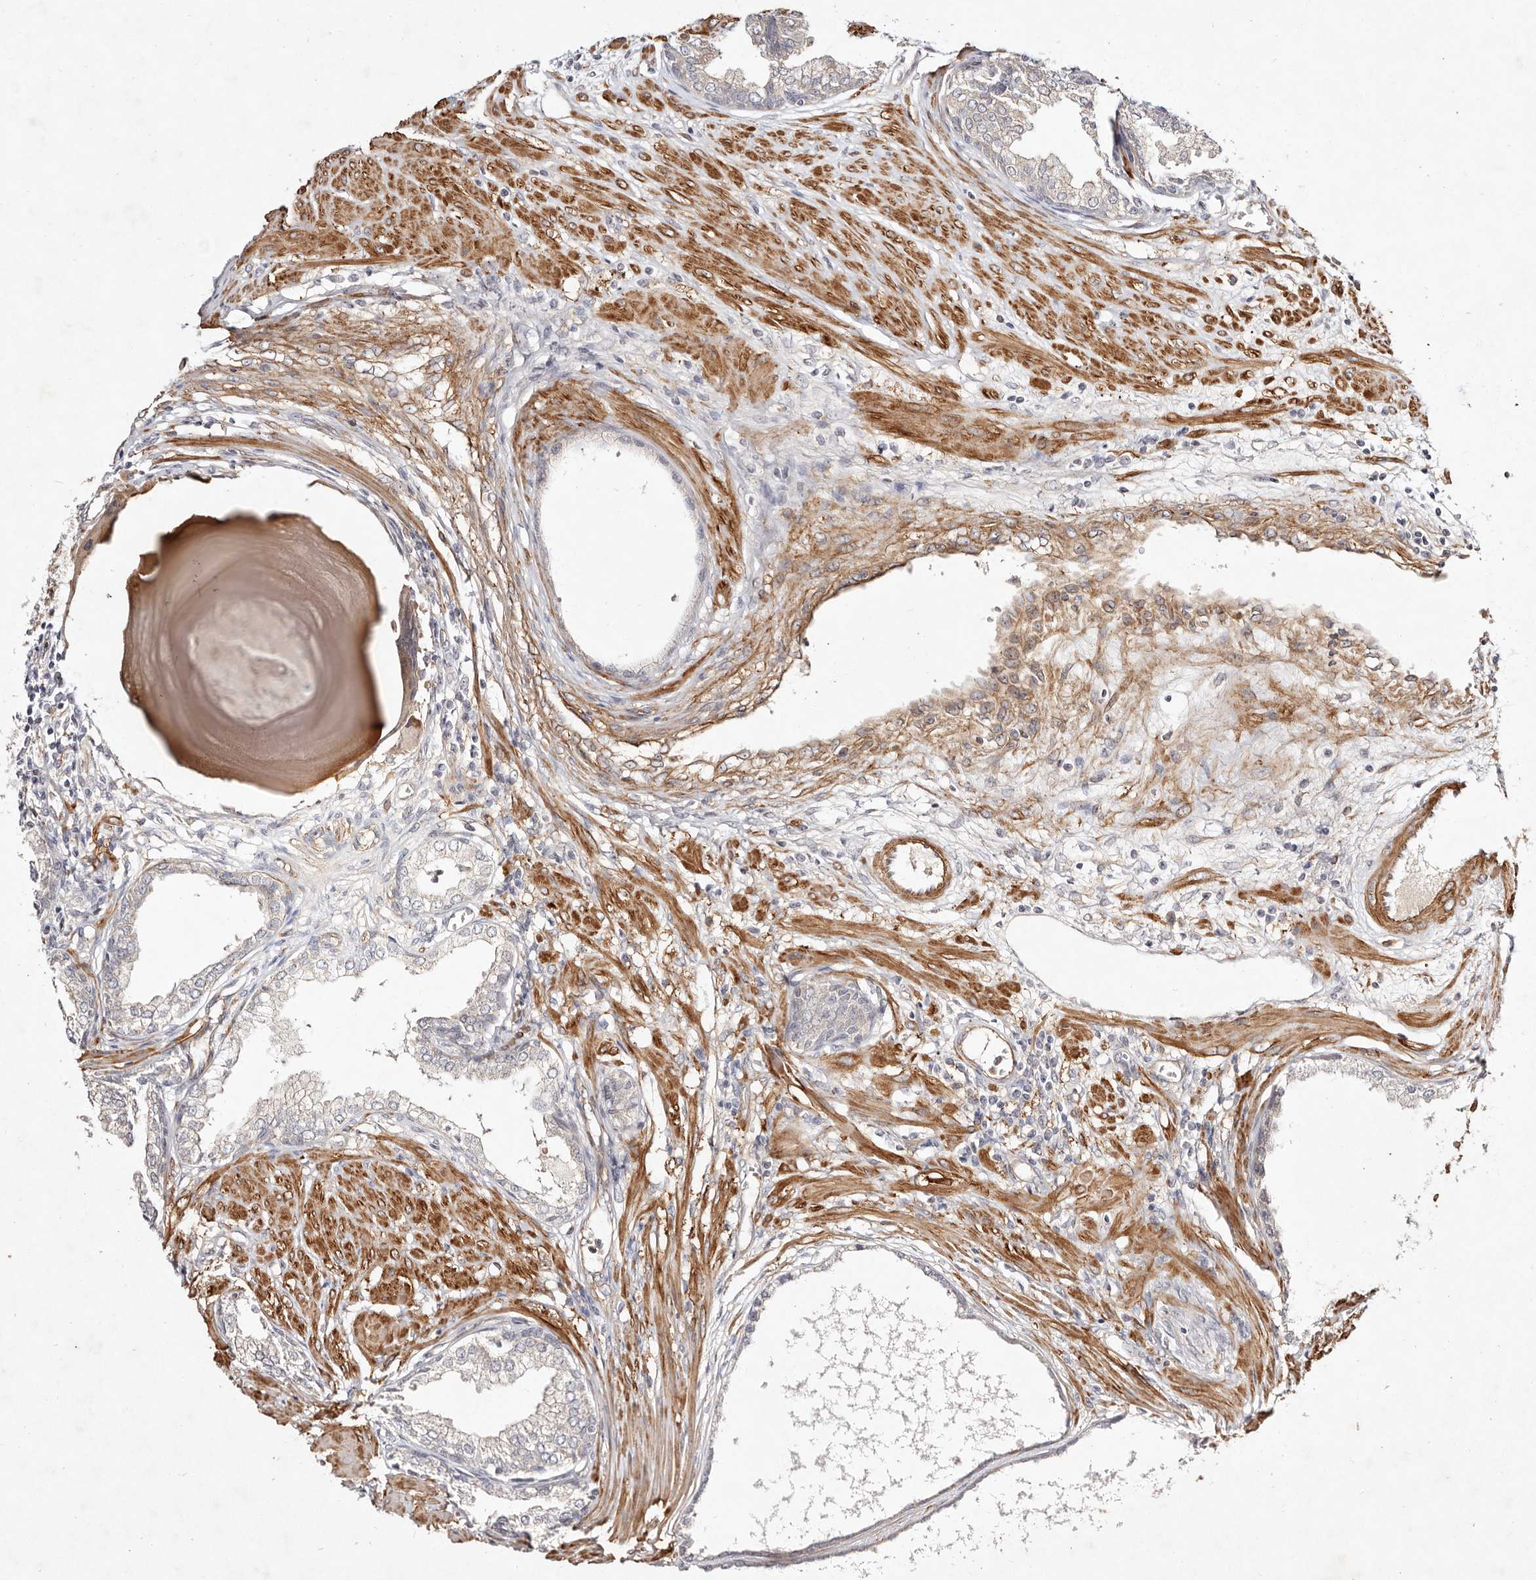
{"staining": {"intensity": "weak", "quantity": "<25%", "location": "cytoplasmic/membranous"}, "tissue": "prostate cancer", "cell_type": "Tumor cells", "image_type": "cancer", "snomed": [{"axis": "morphology", "description": "Adenocarcinoma, High grade"}, {"axis": "topography", "description": "Prostate"}], "caption": "A photomicrograph of adenocarcinoma (high-grade) (prostate) stained for a protein shows no brown staining in tumor cells.", "gene": "MTMR11", "patient": {"sex": "male", "age": 62}}